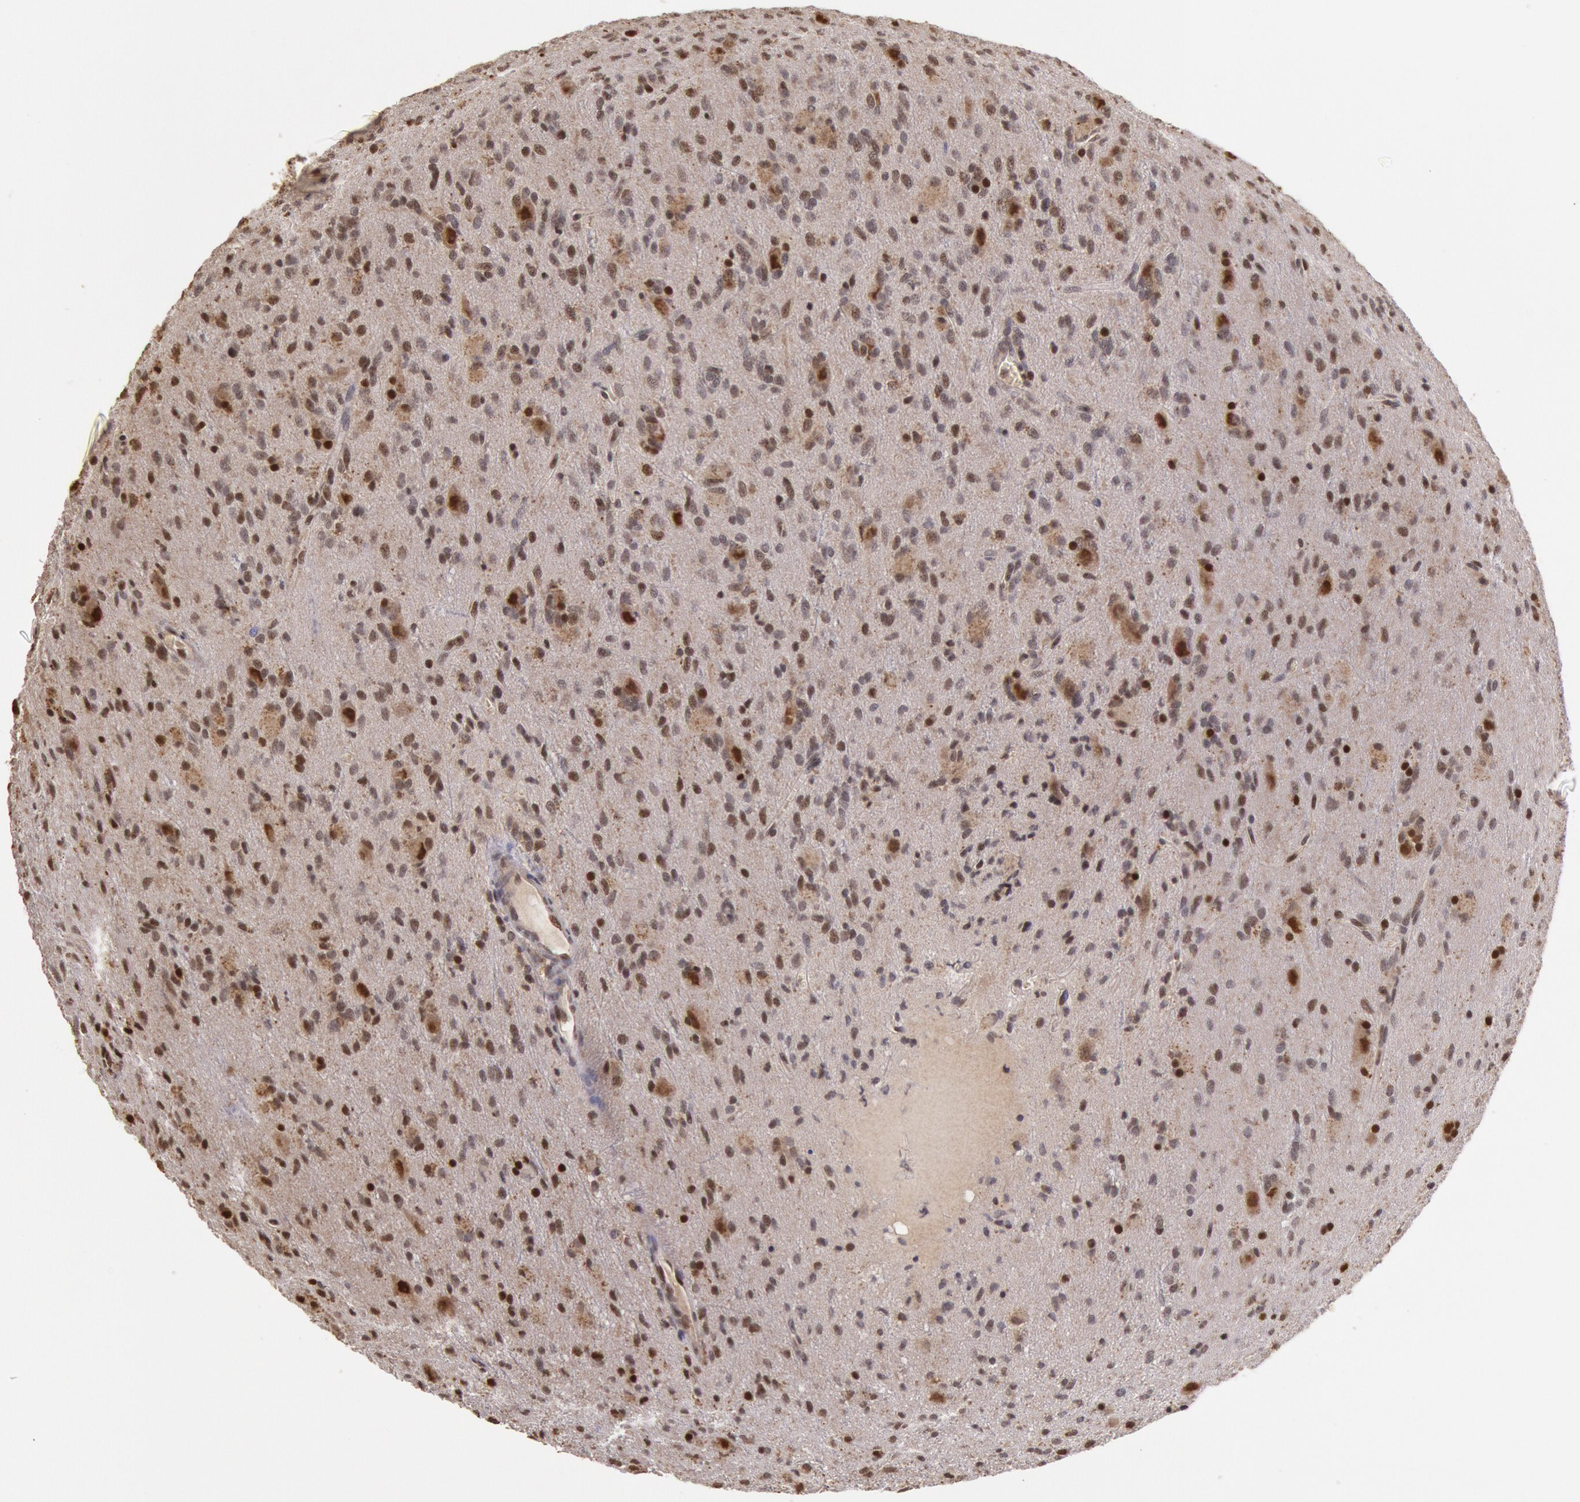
{"staining": {"intensity": "moderate", "quantity": "25%-75%", "location": "nuclear"}, "tissue": "glioma", "cell_type": "Tumor cells", "image_type": "cancer", "snomed": [{"axis": "morphology", "description": "Glioma, malignant, Low grade"}, {"axis": "topography", "description": "Brain"}], "caption": "Moderate nuclear protein staining is appreciated in about 25%-75% of tumor cells in malignant low-grade glioma. The staining is performed using DAB (3,3'-diaminobenzidine) brown chromogen to label protein expression. The nuclei are counter-stained blue using hematoxylin.", "gene": "LIG4", "patient": {"sex": "female", "age": 15}}